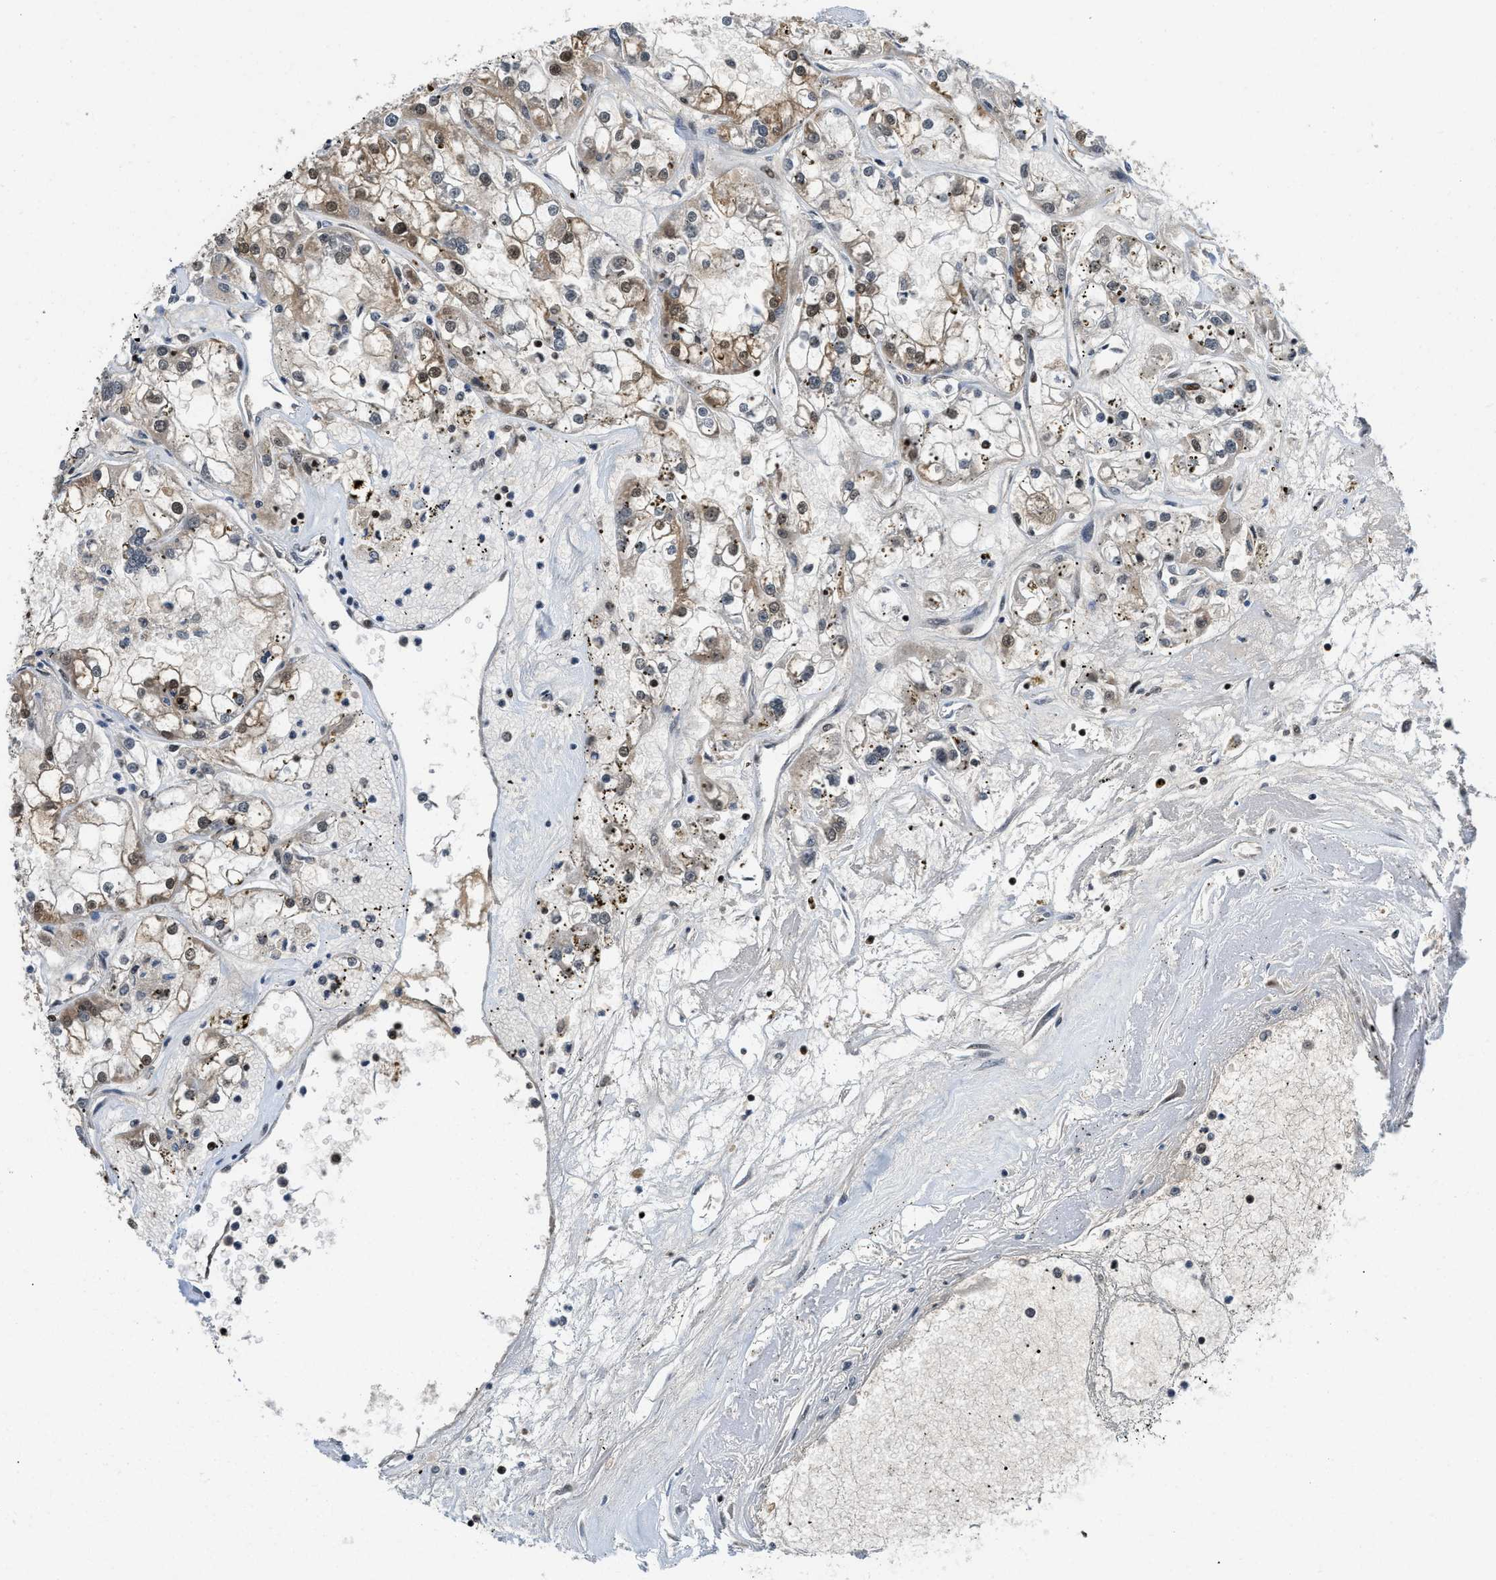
{"staining": {"intensity": "moderate", "quantity": "25%-75%", "location": "cytoplasmic/membranous,nuclear"}, "tissue": "renal cancer", "cell_type": "Tumor cells", "image_type": "cancer", "snomed": [{"axis": "morphology", "description": "Adenocarcinoma, NOS"}, {"axis": "topography", "description": "Kidney"}], "caption": "There is medium levels of moderate cytoplasmic/membranous and nuclear positivity in tumor cells of renal cancer, as demonstrated by immunohistochemical staining (brown color).", "gene": "SAFB", "patient": {"sex": "female", "age": 52}}